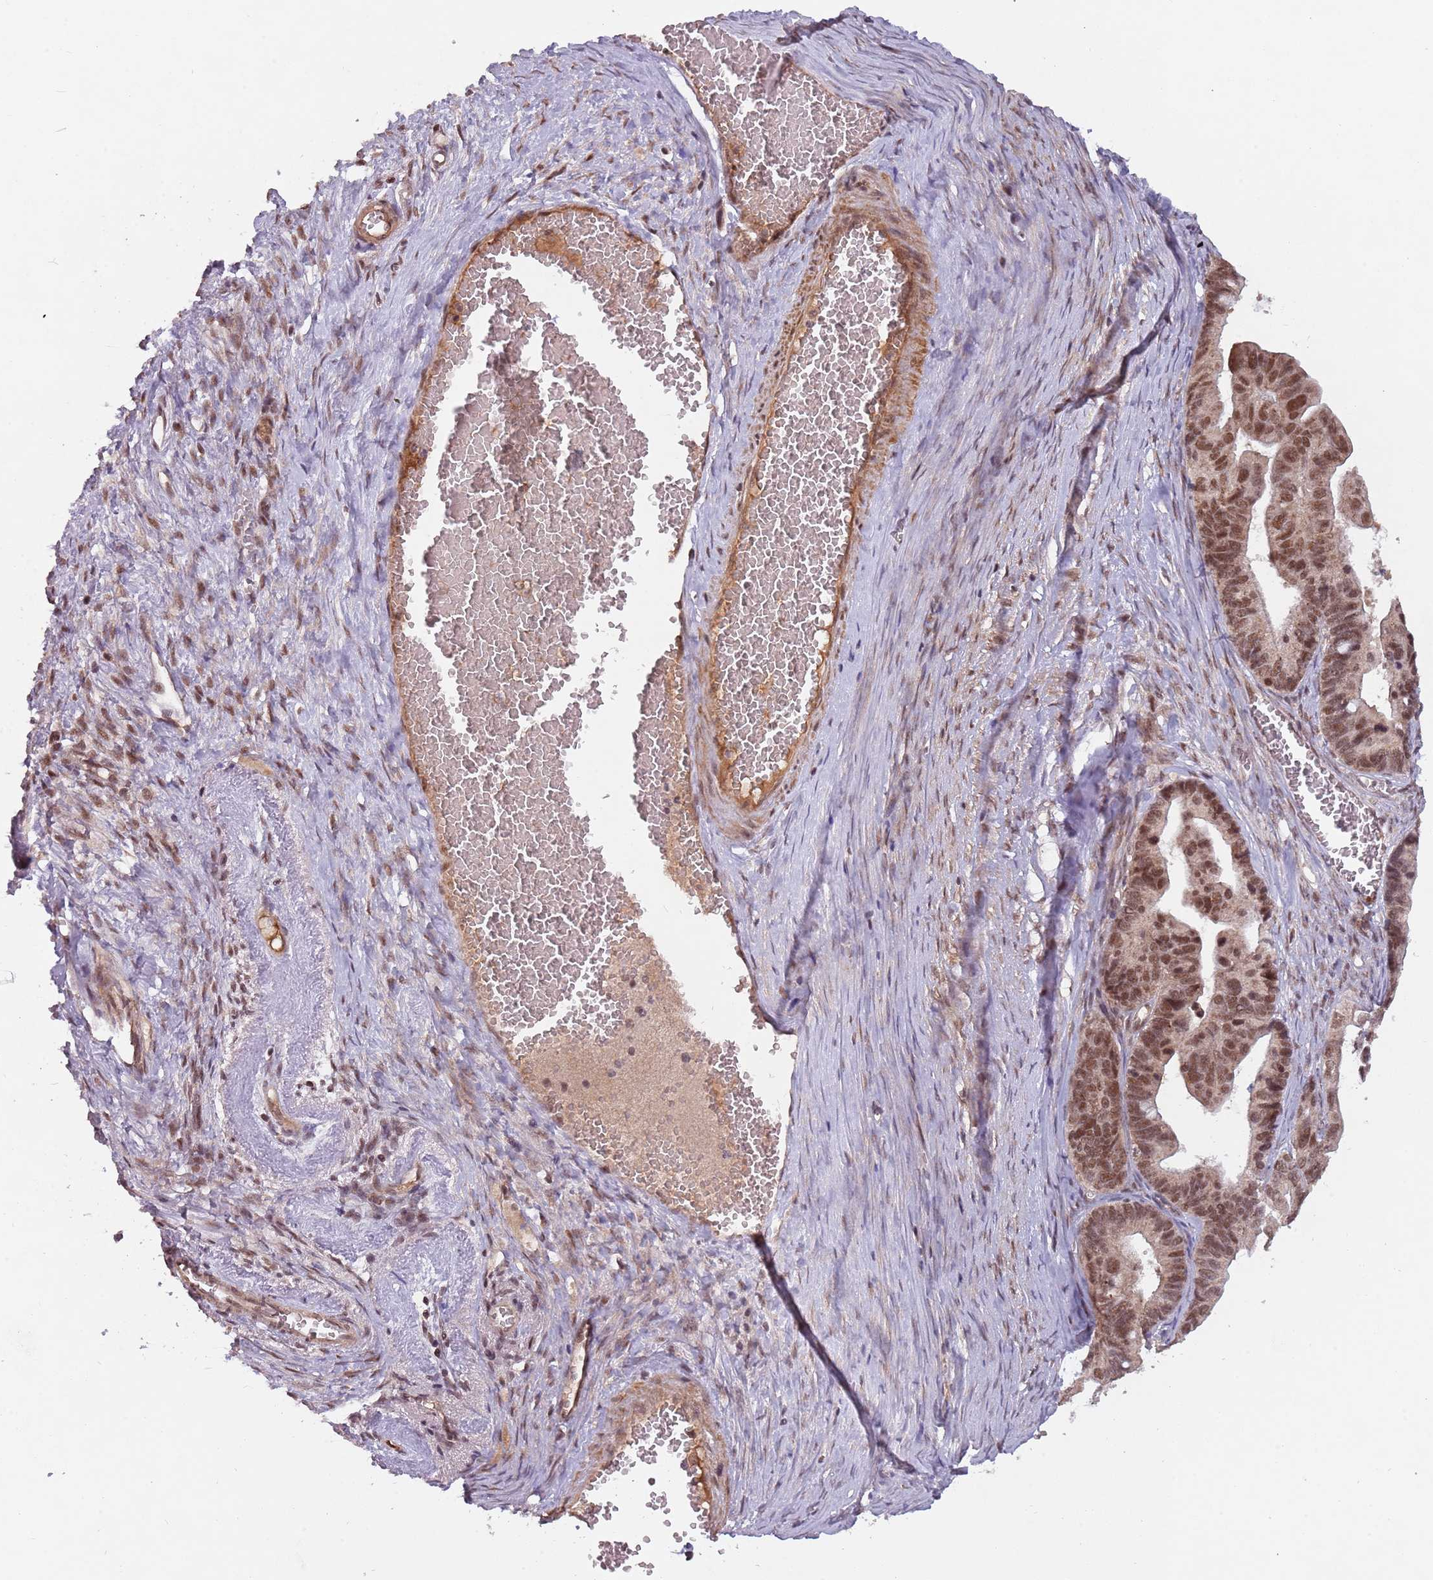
{"staining": {"intensity": "moderate", "quantity": ">75%", "location": "cytoplasmic/membranous,nuclear"}, "tissue": "ovarian cancer", "cell_type": "Tumor cells", "image_type": "cancer", "snomed": [{"axis": "morphology", "description": "Cystadenocarcinoma, serous, NOS"}, {"axis": "topography", "description": "Ovary"}], "caption": "High-power microscopy captured an IHC histopathology image of ovarian cancer (serous cystadenocarcinoma), revealing moderate cytoplasmic/membranous and nuclear expression in about >75% of tumor cells.", "gene": "SUDS3", "patient": {"sex": "female", "age": 56}}